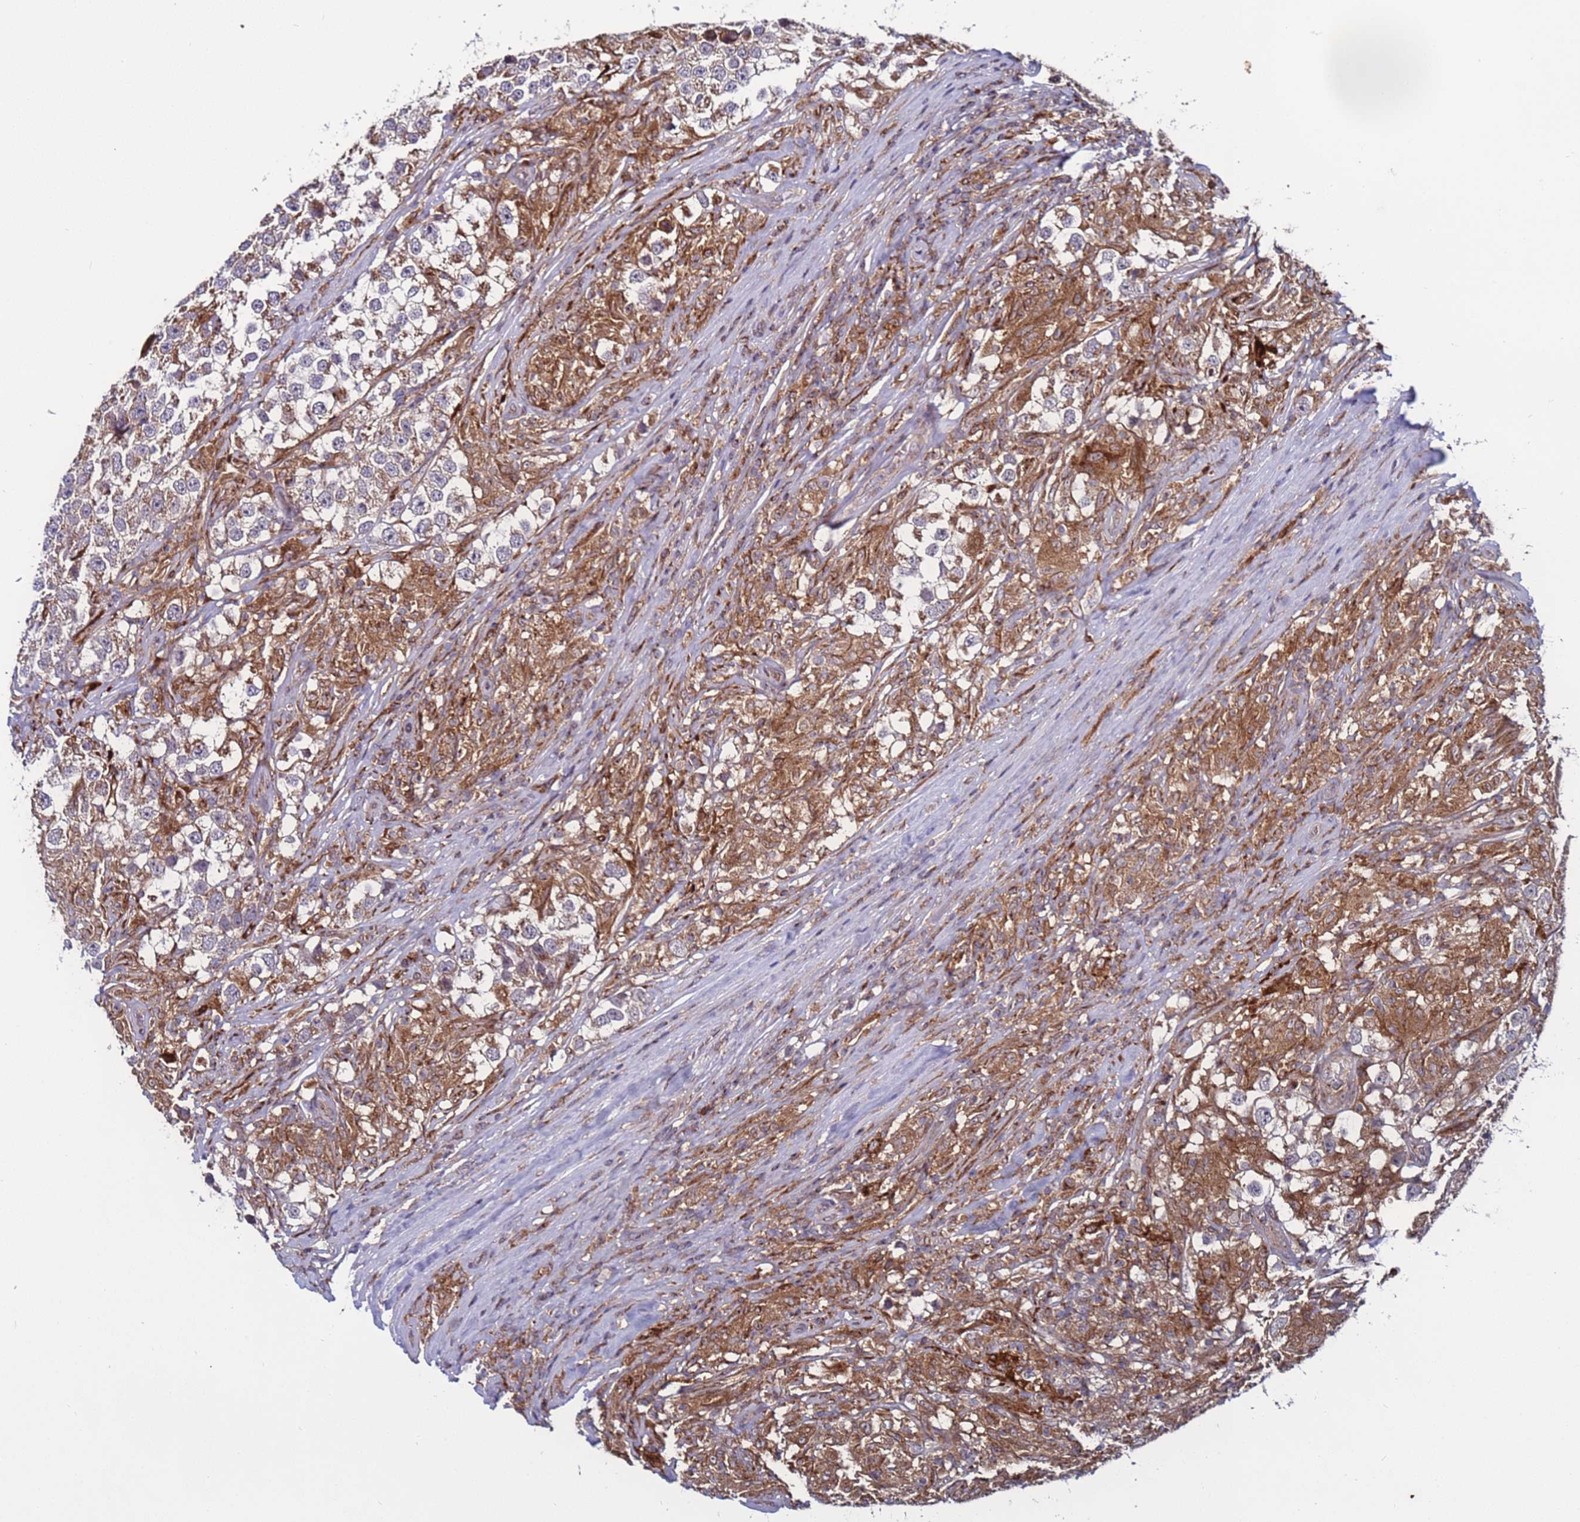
{"staining": {"intensity": "moderate", "quantity": "25%-75%", "location": "cytoplasmic/membranous"}, "tissue": "testis cancer", "cell_type": "Tumor cells", "image_type": "cancer", "snomed": [{"axis": "morphology", "description": "Seminoma, NOS"}, {"axis": "topography", "description": "Testis"}], "caption": "Testis seminoma tissue reveals moderate cytoplasmic/membranous expression in about 25%-75% of tumor cells (brown staining indicates protein expression, while blue staining denotes nuclei).", "gene": "TMEM176B", "patient": {"sex": "male", "age": 46}}